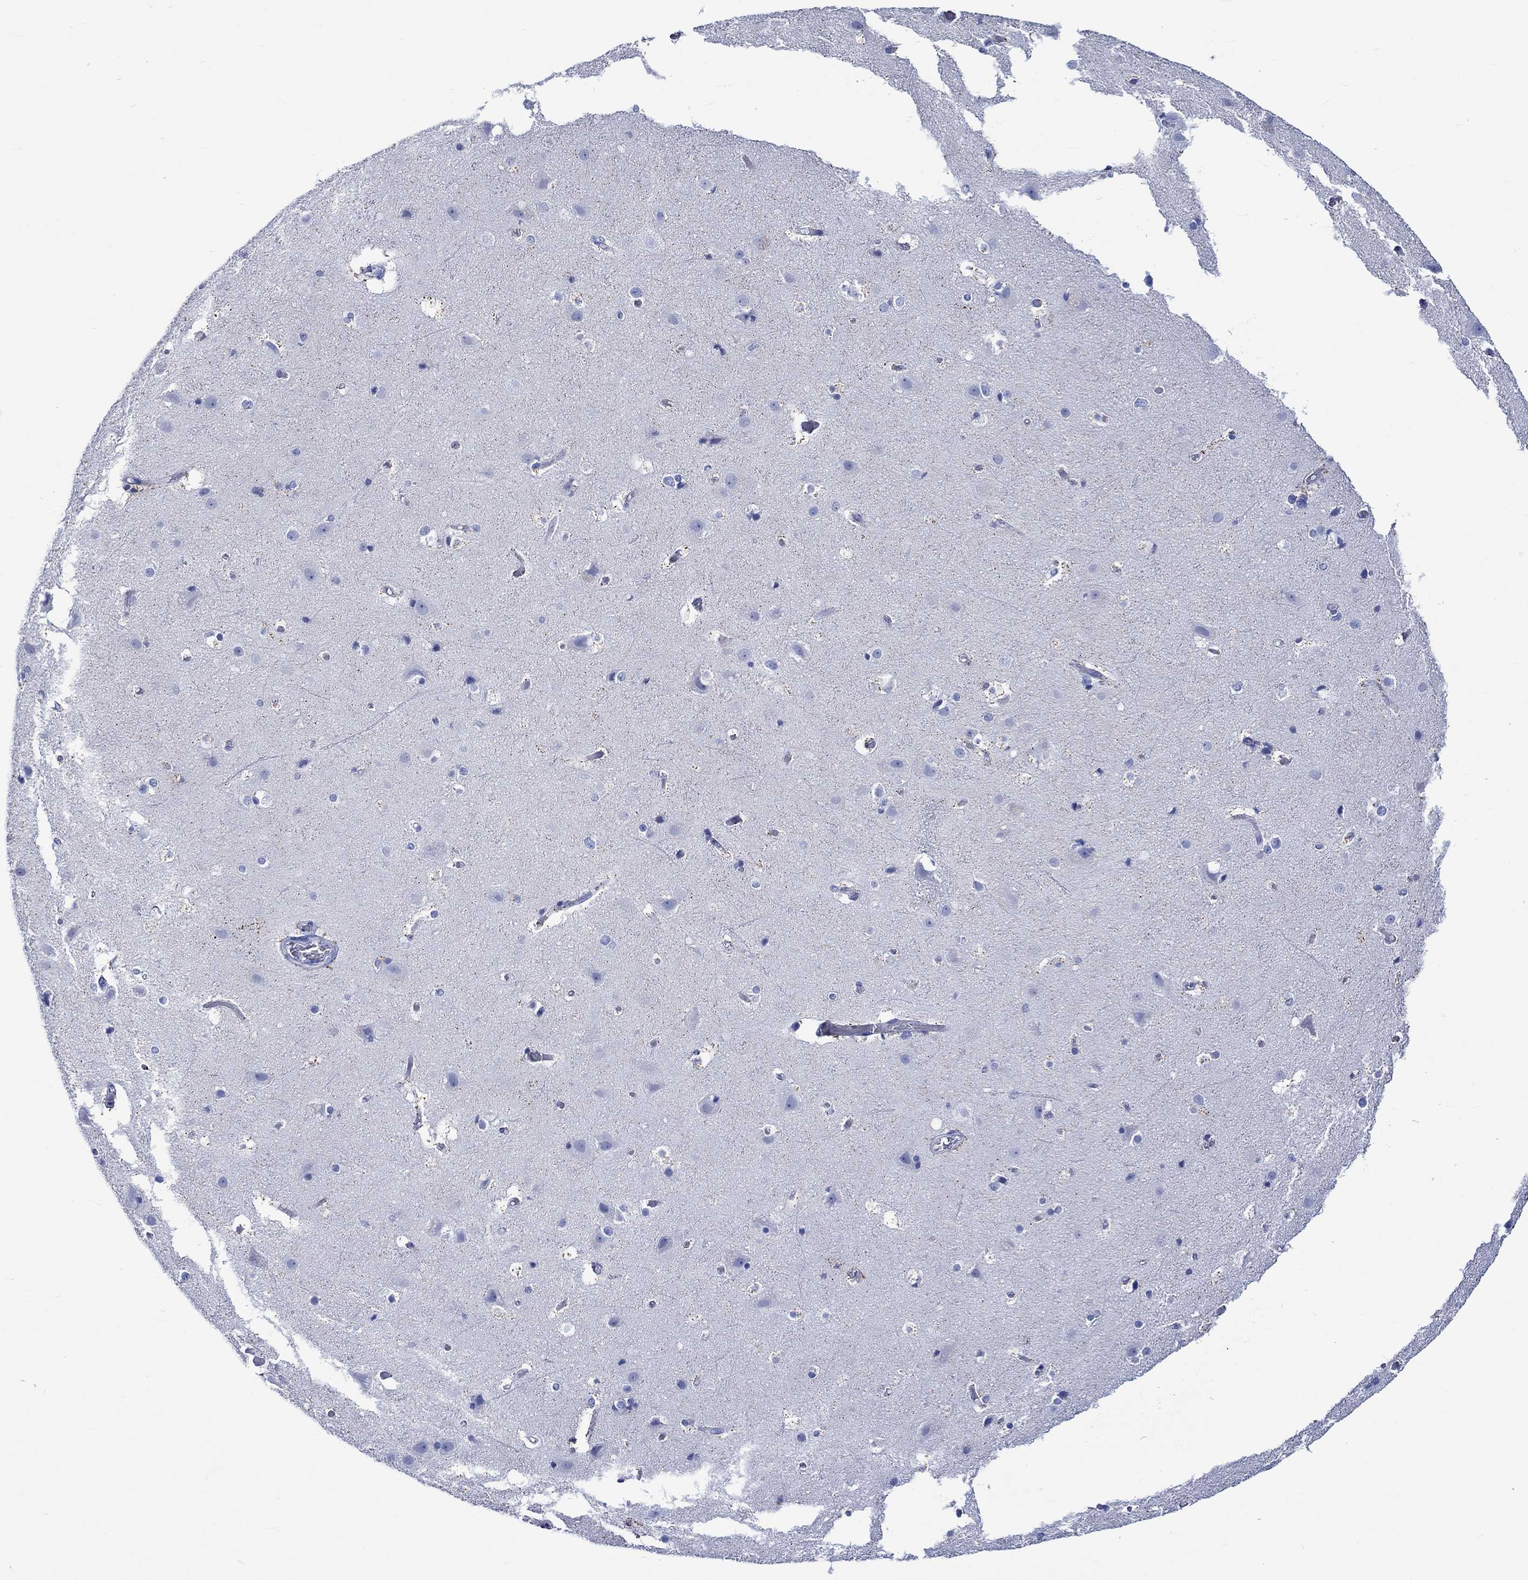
{"staining": {"intensity": "negative", "quantity": "none", "location": "none"}, "tissue": "cerebral cortex", "cell_type": "Endothelial cells", "image_type": "normal", "snomed": [{"axis": "morphology", "description": "Normal tissue, NOS"}, {"axis": "topography", "description": "Cerebral cortex"}], "caption": "This is an immunohistochemistry (IHC) micrograph of unremarkable cerebral cortex. There is no positivity in endothelial cells.", "gene": "KLHL33", "patient": {"sex": "female", "age": 52}}